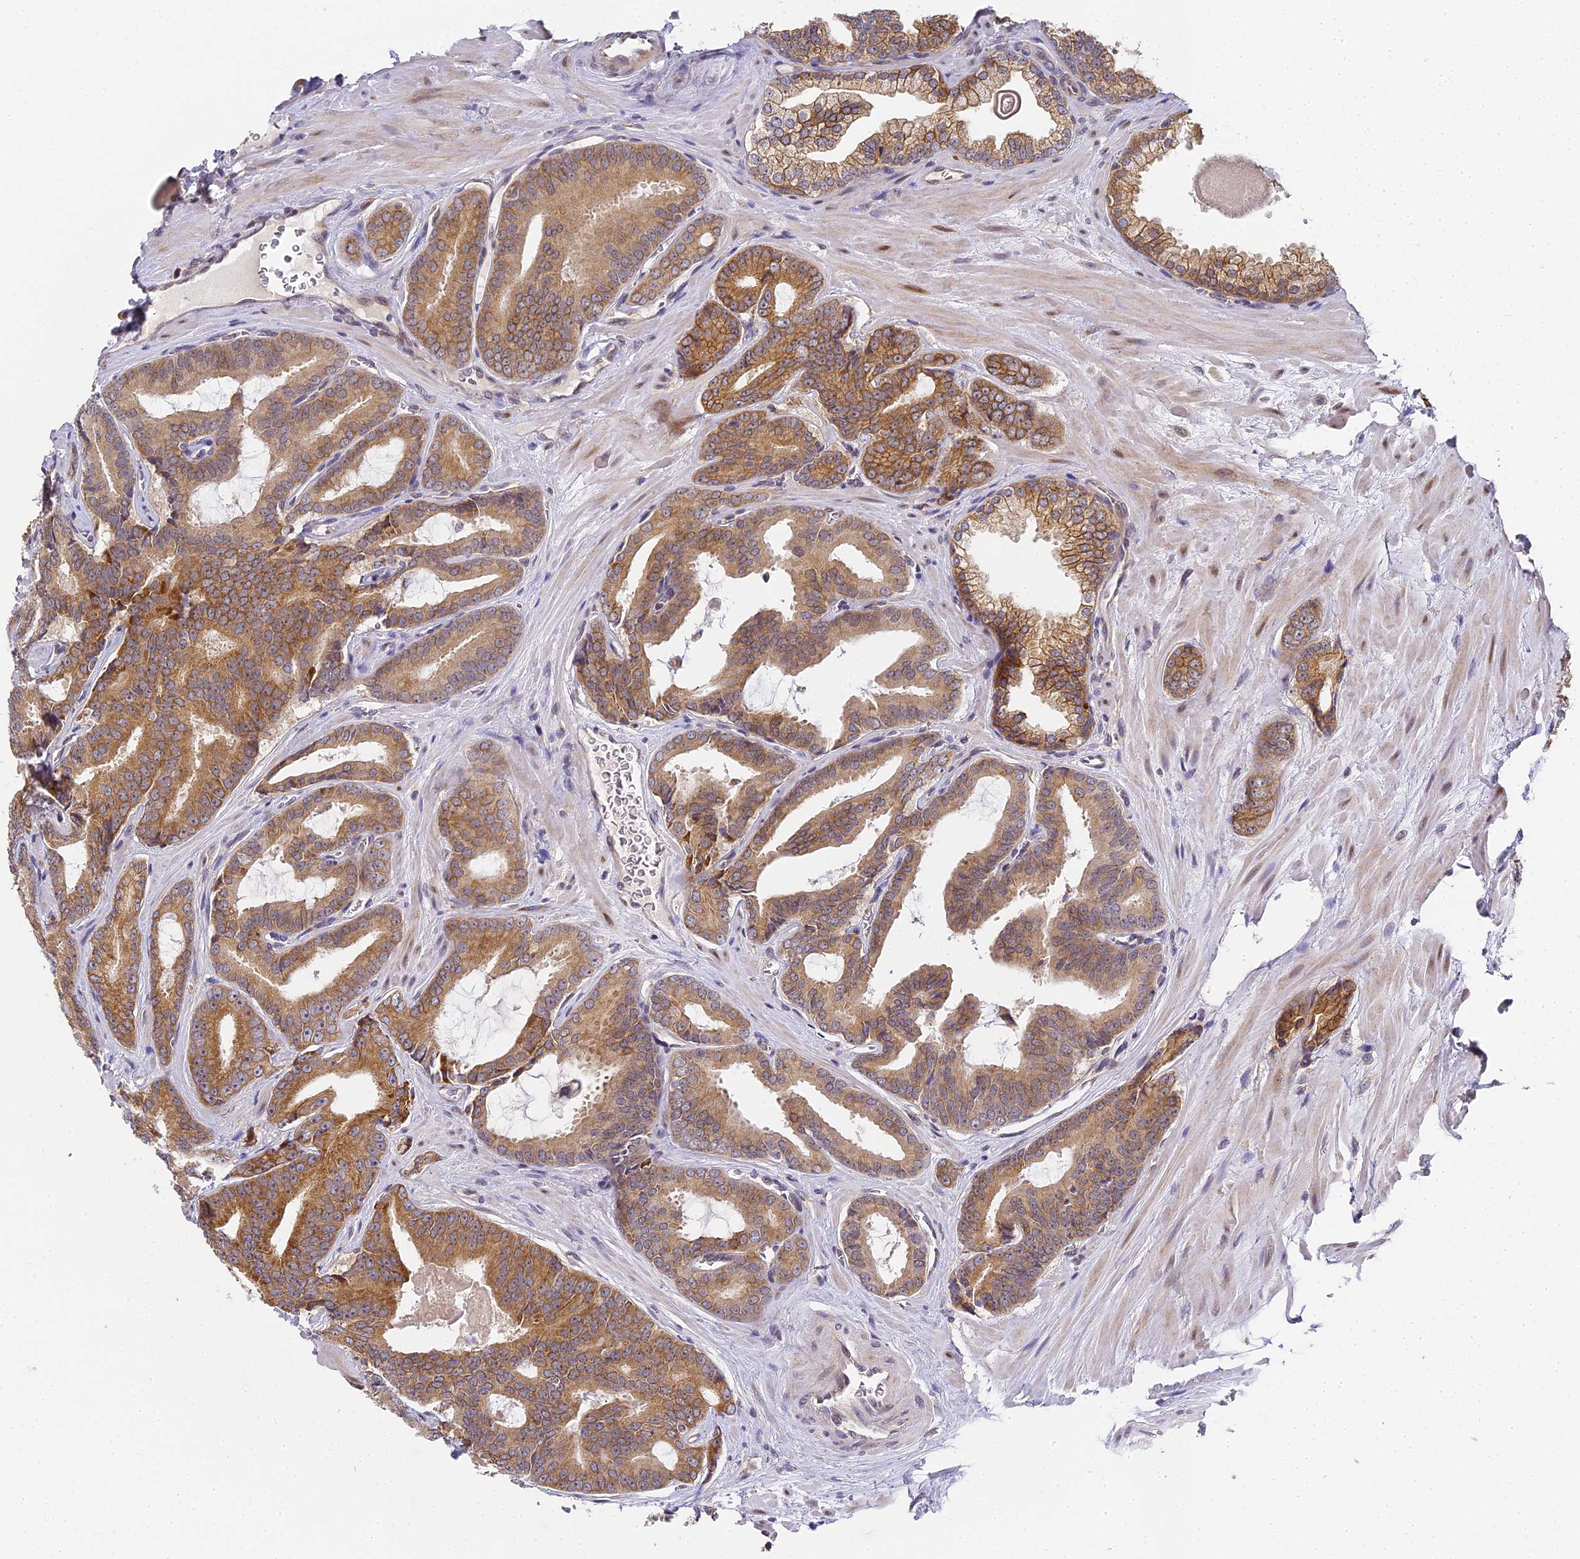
{"staining": {"intensity": "strong", "quantity": ">75%", "location": "cytoplasmic/membranous"}, "tissue": "prostate cancer", "cell_type": "Tumor cells", "image_type": "cancer", "snomed": [{"axis": "morphology", "description": "Adenocarcinoma, High grade"}, {"axis": "topography", "description": "Prostate"}], "caption": "Prostate cancer (high-grade adenocarcinoma) stained with a brown dye shows strong cytoplasmic/membranous positive expression in approximately >75% of tumor cells.", "gene": "DNAAF10", "patient": {"sex": "male", "age": 66}}